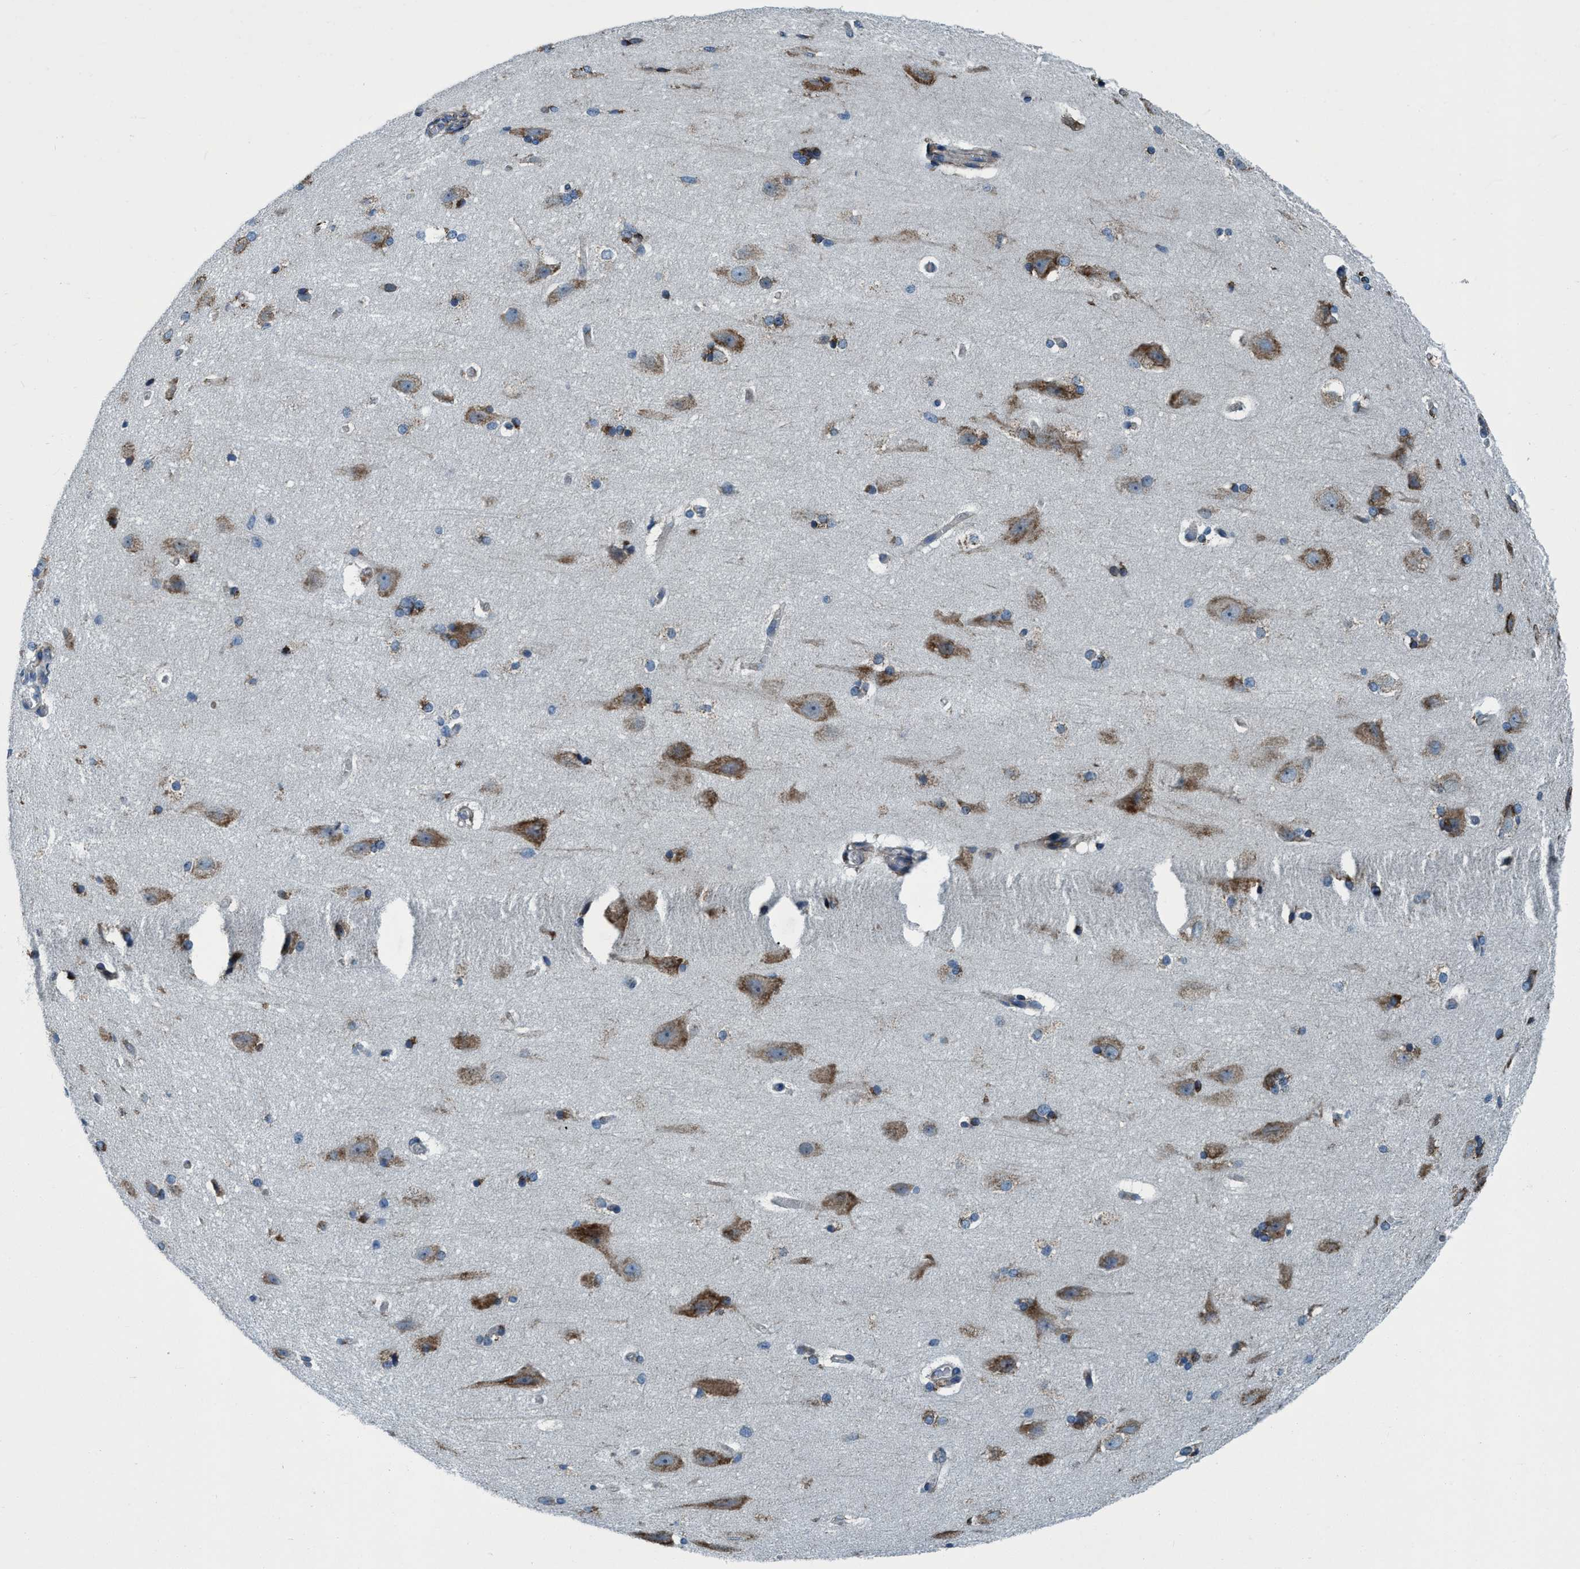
{"staining": {"intensity": "weak", "quantity": "25%-75%", "location": "cytoplasmic/membranous"}, "tissue": "cerebral cortex", "cell_type": "Endothelial cells", "image_type": "normal", "snomed": [{"axis": "morphology", "description": "Normal tissue, NOS"}, {"axis": "topography", "description": "Cerebral cortex"}, {"axis": "topography", "description": "Hippocampus"}], "caption": "Protein expression analysis of benign cerebral cortex shows weak cytoplasmic/membranous expression in approximately 25%-75% of endothelial cells. Nuclei are stained in blue.", "gene": "ARMC9", "patient": {"sex": "female", "age": 19}}